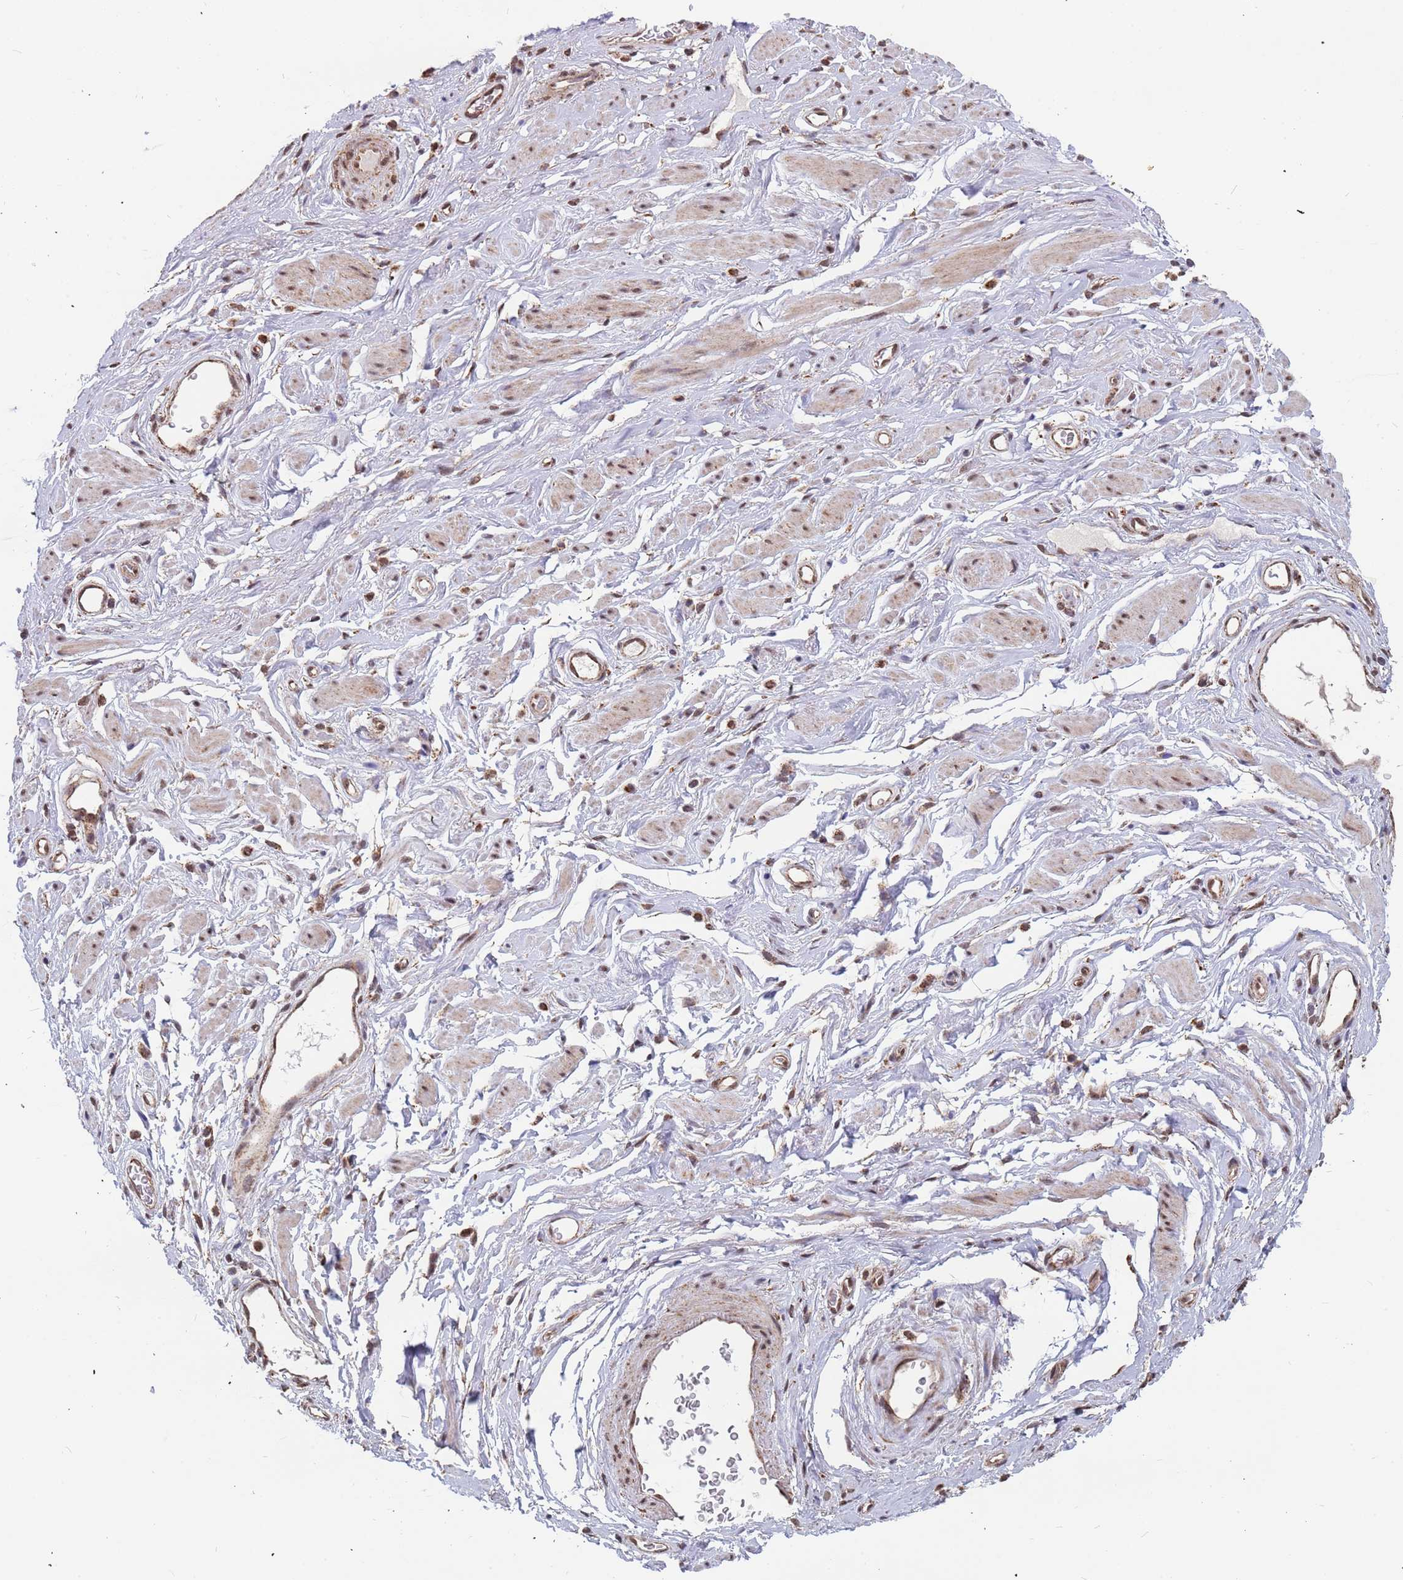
{"staining": {"intensity": "negative", "quantity": "none", "location": "none"}, "tissue": "adipose tissue", "cell_type": "Adipocytes", "image_type": "normal", "snomed": [{"axis": "morphology", "description": "Normal tissue, NOS"}, {"axis": "morphology", "description": "Adenocarcinoma, NOS"}, {"axis": "topography", "description": "Rectum"}, {"axis": "topography", "description": "Vagina"}, {"axis": "topography", "description": "Peripheral nerve tissue"}], "caption": "Immunohistochemistry (IHC) of unremarkable human adipose tissue shows no positivity in adipocytes.", "gene": "DENND2B", "patient": {"sex": "female", "age": 71}}